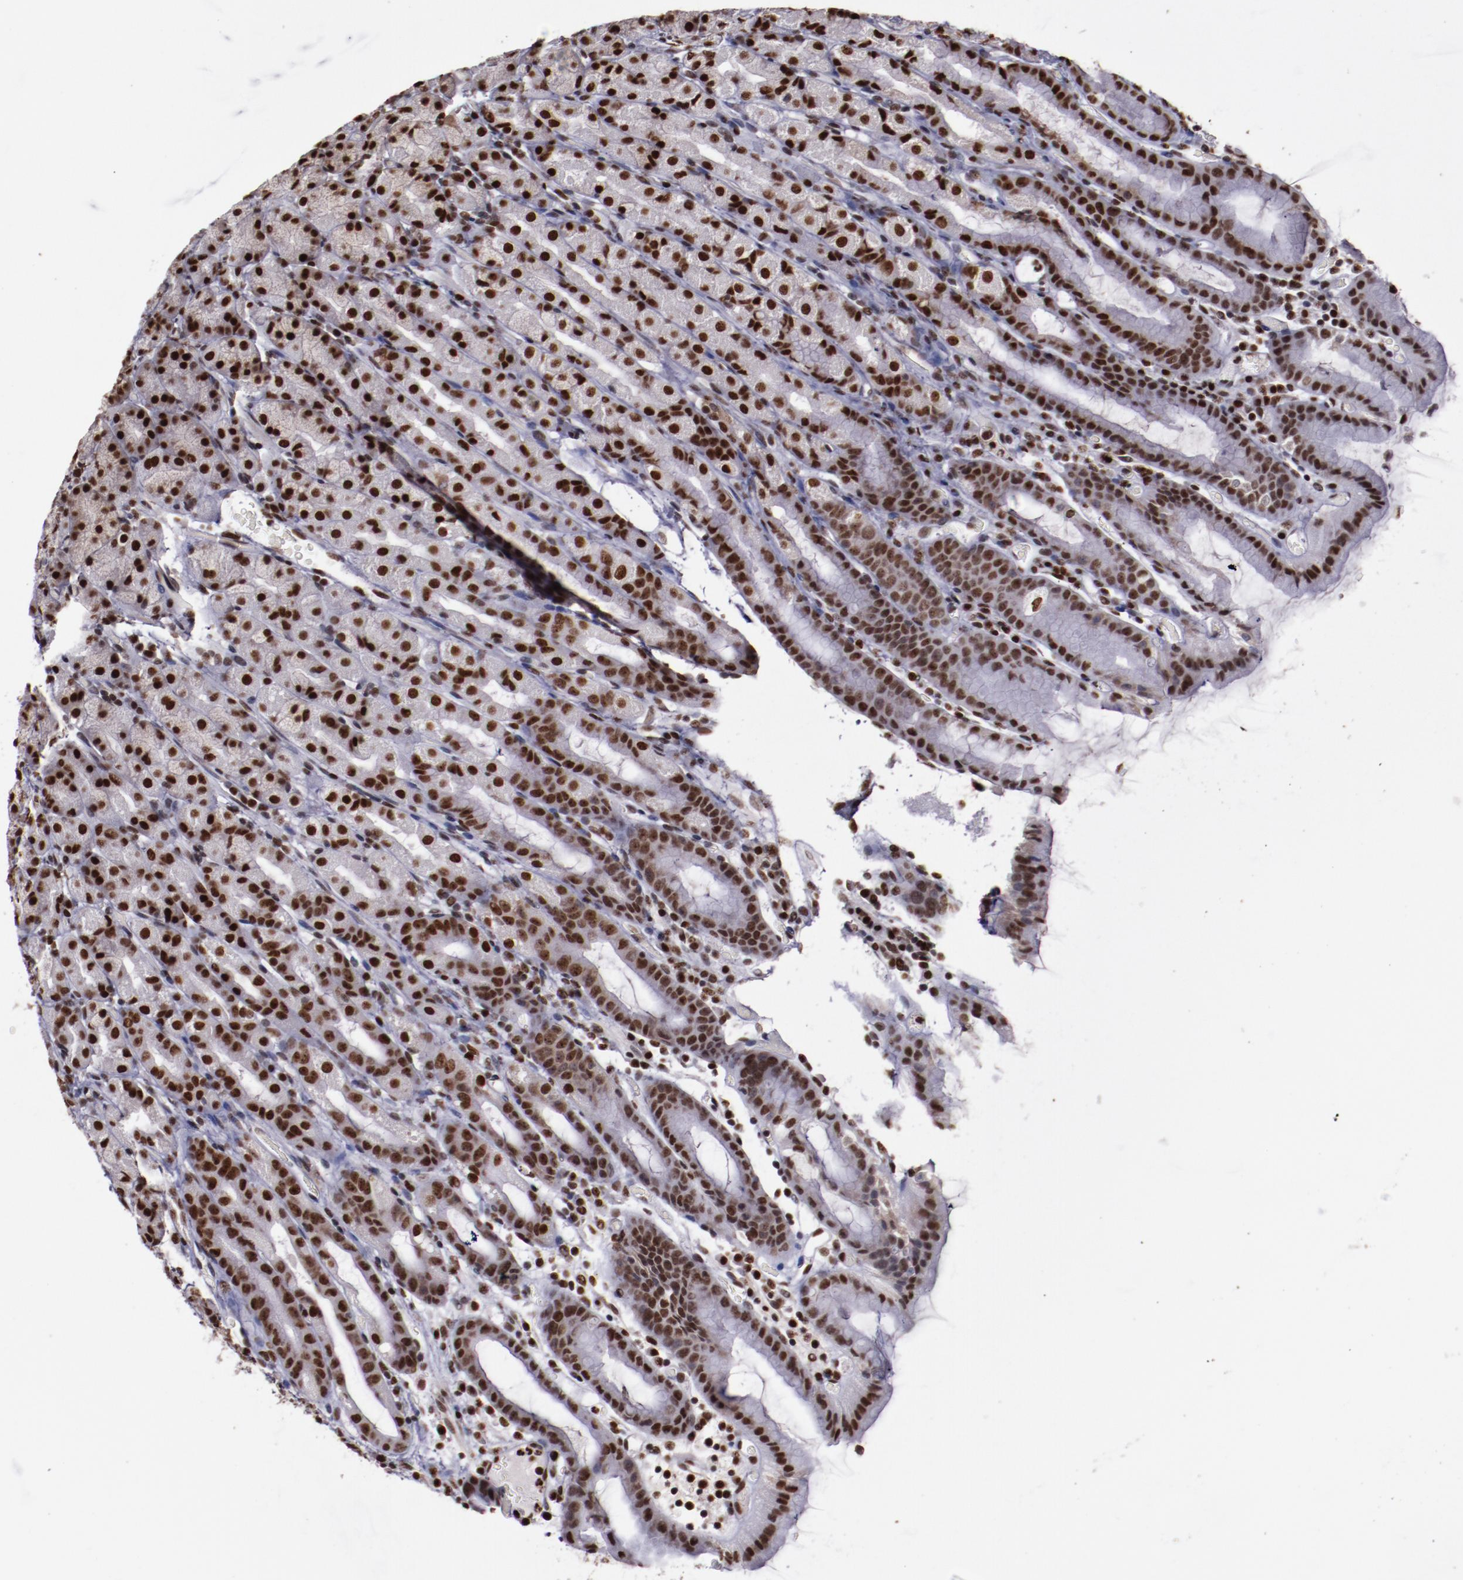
{"staining": {"intensity": "moderate", "quantity": ">75%", "location": "cytoplasmic/membranous,nuclear"}, "tissue": "stomach", "cell_type": "Glandular cells", "image_type": "normal", "snomed": [{"axis": "morphology", "description": "Normal tissue, NOS"}, {"axis": "topography", "description": "Stomach, upper"}], "caption": "Protein analysis of benign stomach reveals moderate cytoplasmic/membranous,nuclear expression in approximately >75% of glandular cells.", "gene": "APEX1", "patient": {"sex": "male", "age": 68}}